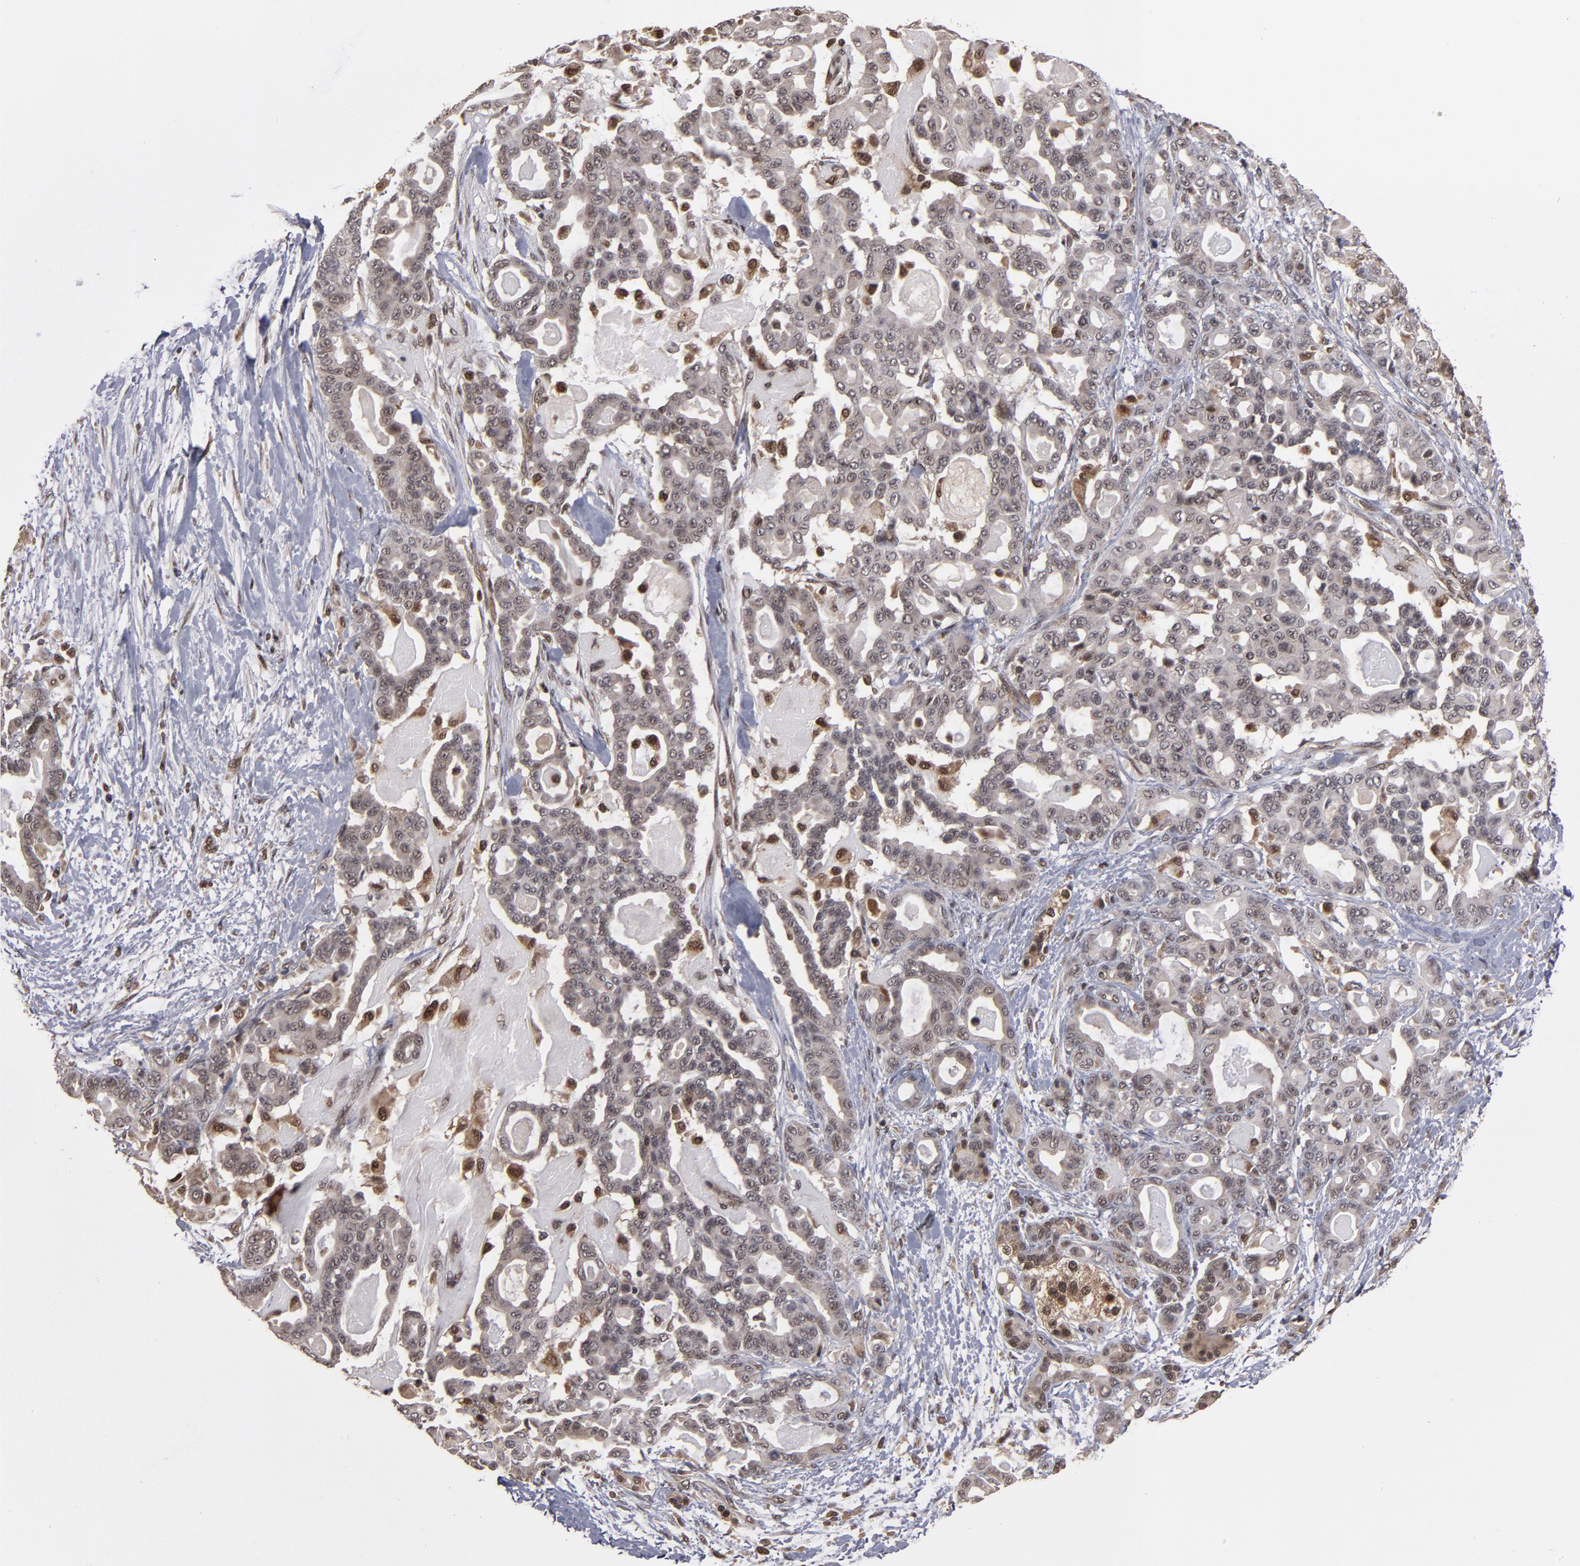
{"staining": {"intensity": "moderate", "quantity": "<25%", "location": "cytoplasmic/membranous,nuclear"}, "tissue": "pancreatic cancer", "cell_type": "Tumor cells", "image_type": "cancer", "snomed": [{"axis": "morphology", "description": "Adenocarcinoma, NOS"}, {"axis": "topography", "description": "Pancreas"}], "caption": "Tumor cells reveal moderate cytoplasmic/membranous and nuclear expression in about <25% of cells in pancreatic cancer (adenocarcinoma).", "gene": "CUL5", "patient": {"sex": "male", "age": 63}}